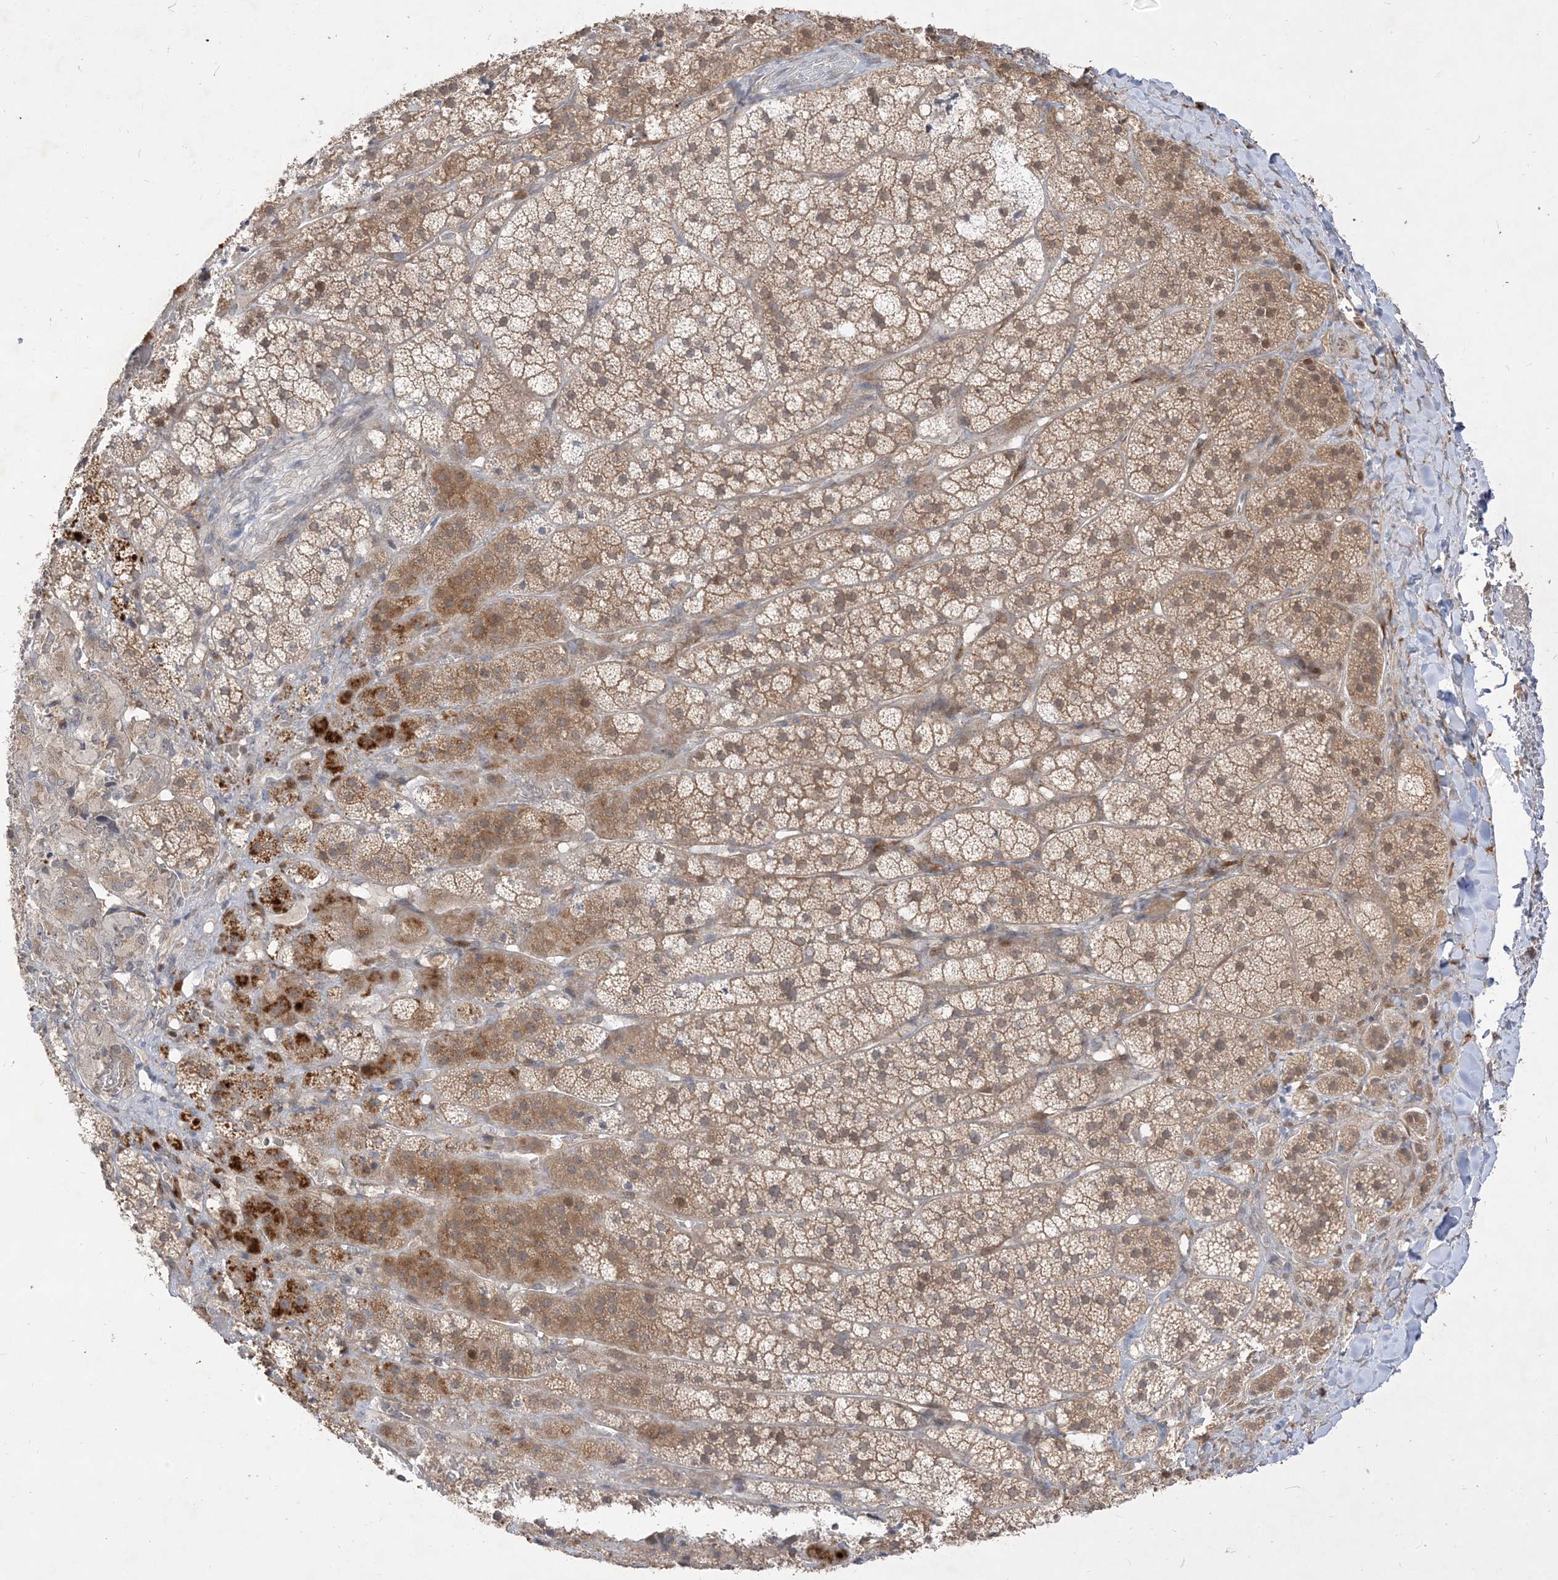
{"staining": {"intensity": "moderate", "quantity": "25%-75%", "location": "cytoplasmic/membranous"}, "tissue": "adrenal gland", "cell_type": "Glandular cells", "image_type": "normal", "snomed": [{"axis": "morphology", "description": "Normal tissue, NOS"}, {"axis": "topography", "description": "Adrenal gland"}], "caption": "Brown immunohistochemical staining in unremarkable adrenal gland demonstrates moderate cytoplasmic/membranous positivity in approximately 25%-75% of glandular cells.", "gene": "TBCC", "patient": {"sex": "female", "age": 44}}